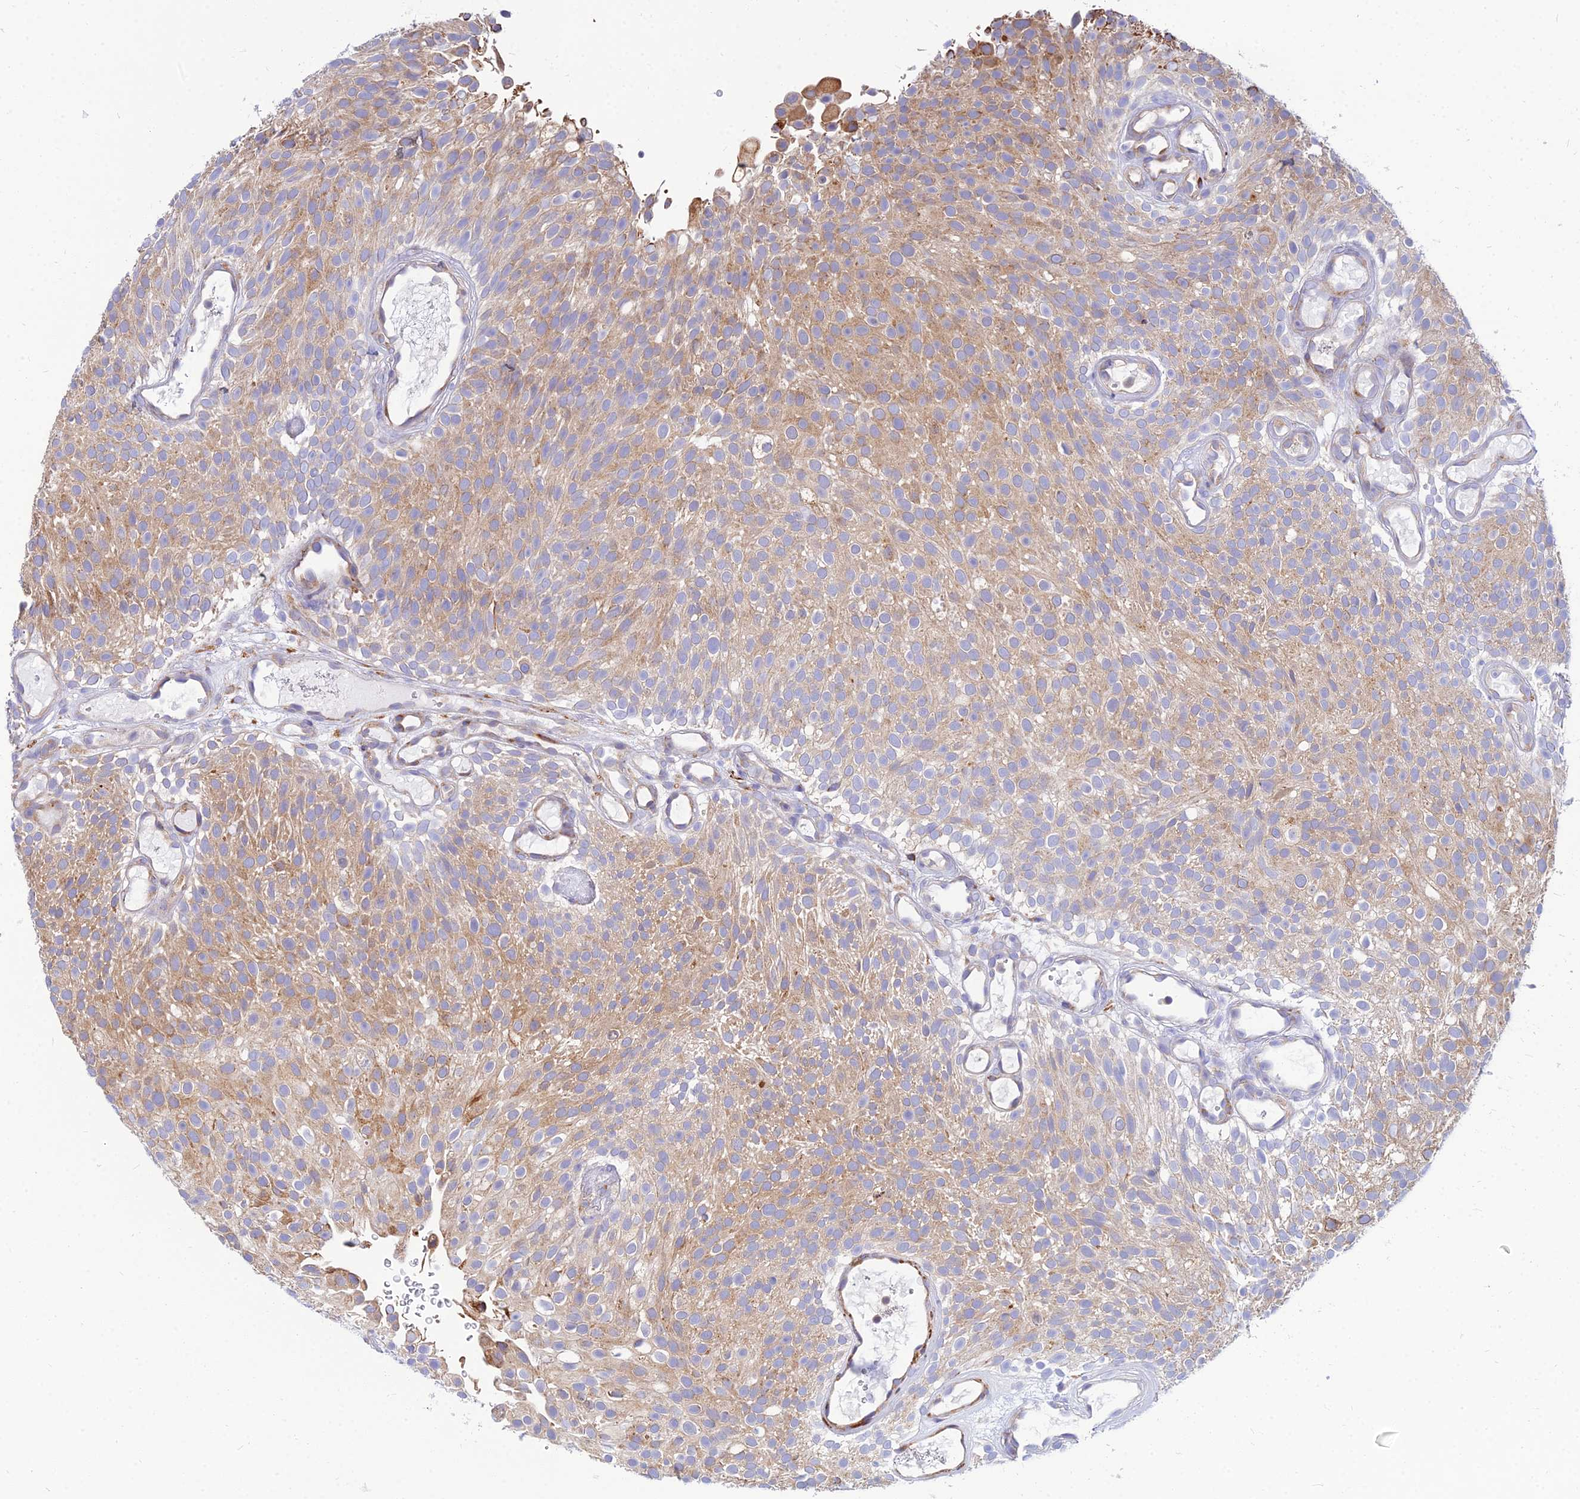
{"staining": {"intensity": "moderate", "quantity": ">75%", "location": "cytoplasmic/membranous"}, "tissue": "urothelial cancer", "cell_type": "Tumor cells", "image_type": "cancer", "snomed": [{"axis": "morphology", "description": "Urothelial carcinoma, Low grade"}, {"axis": "topography", "description": "Urinary bladder"}], "caption": "Urothelial cancer tissue shows moderate cytoplasmic/membranous staining in about >75% of tumor cells", "gene": "CCT6B", "patient": {"sex": "male", "age": 78}}